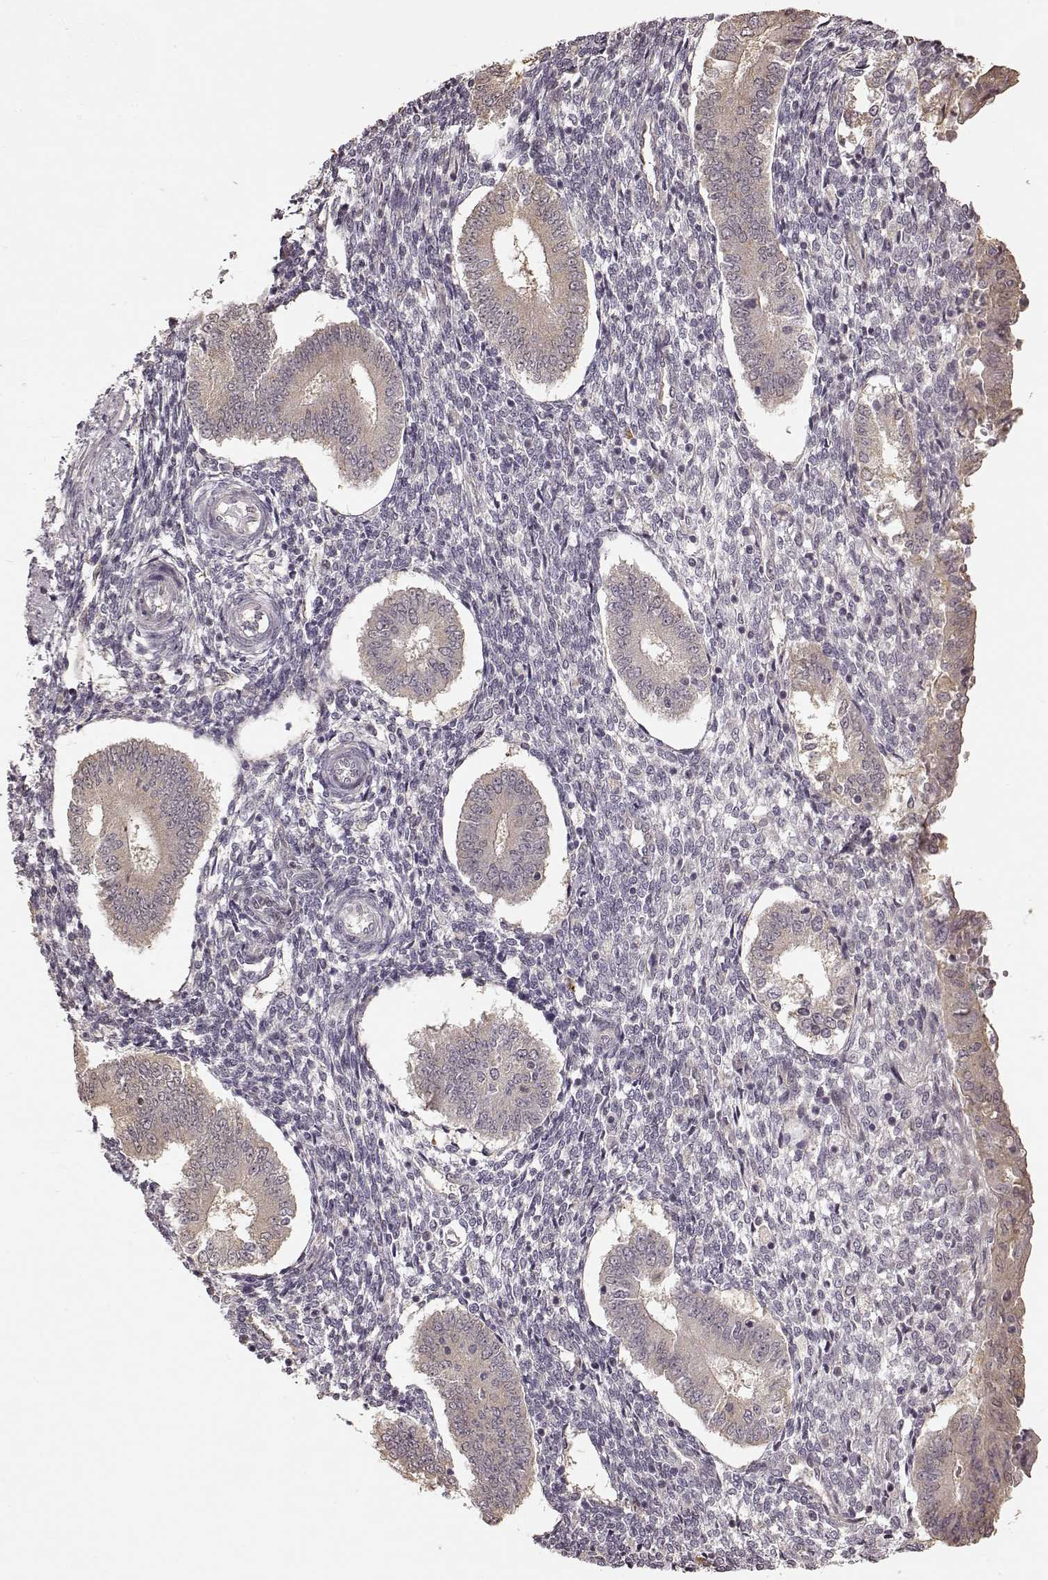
{"staining": {"intensity": "negative", "quantity": "none", "location": "none"}, "tissue": "endometrium", "cell_type": "Cells in endometrial stroma", "image_type": "normal", "snomed": [{"axis": "morphology", "description": "Normal tissue, NOS"}, {"axis": "topography", "description": "Endometrium"}], "caption": "An immunohistochemistry (IHC) histopathology image of benign endometrium is shown. There is no staining in cells in endometrial stroma of endometrium. Brightfield microscopy of immunohistochemistry stained with DAB (3,3'-diaminobenzidine) (brown) and hematoxylin (blue), captured at high magnification.", "gene": "CRB1", "patient": {"sex": "female", "age": 40}}